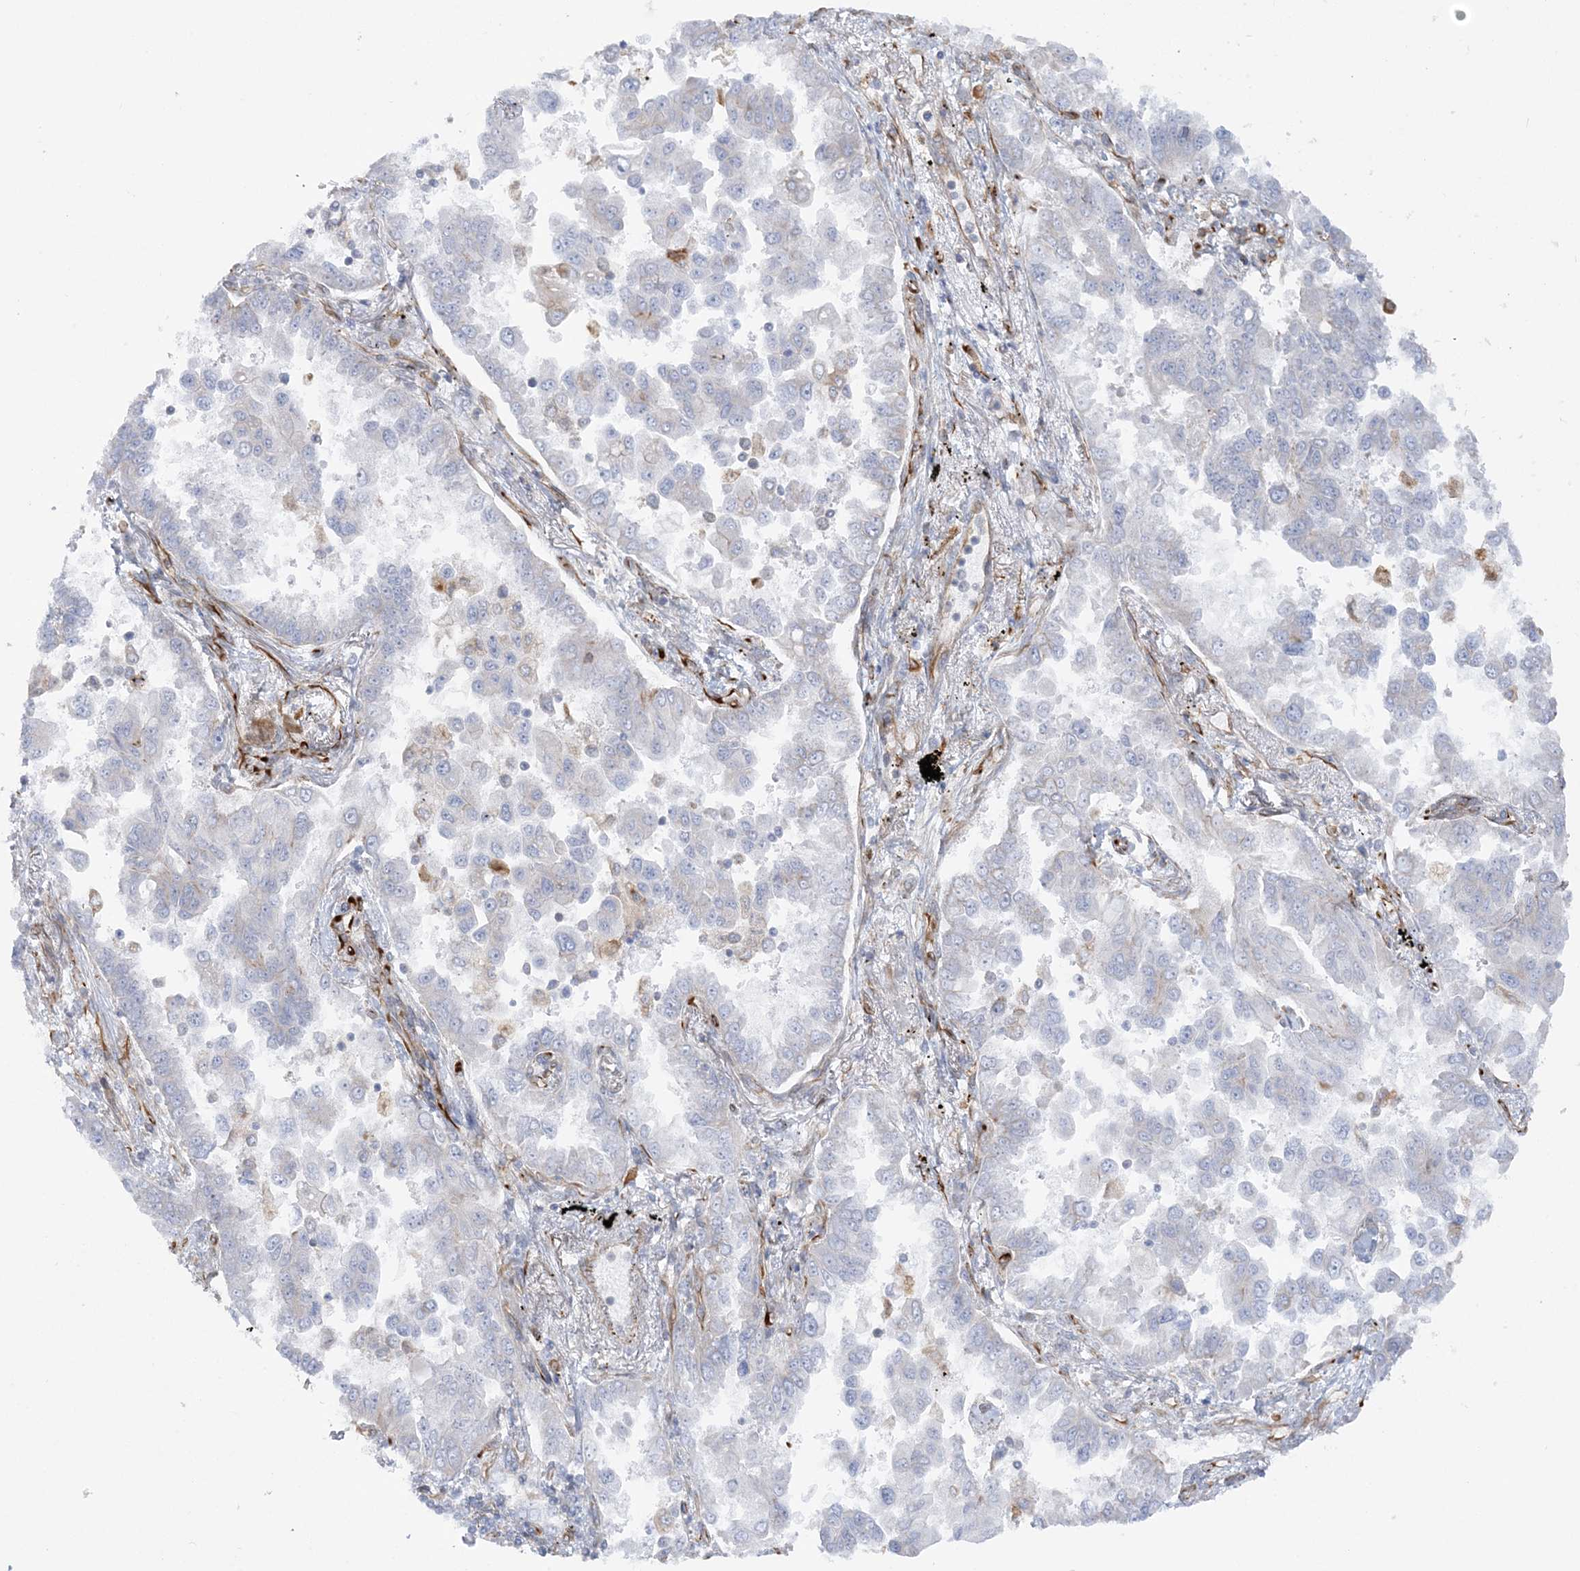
{"staining": {"intensity": "negative", "quantity": "none", "location": "none"}, "tissue": "lung cancer", "cell_type": "Tumor cells", "image_type": "cancer", "snomed": [{"axis": "morphology", "description": "Adenocarcinoma, NOS"}, {"axis": "topography", "description": "Lung"}], "caption": "Immunohistochemistry histopathology image of lung cancer stained for a protein (brown), which shows no staining in tumor cells.", "gene": "SCLT1", "patient": {"sex": "female", "age": 67}}